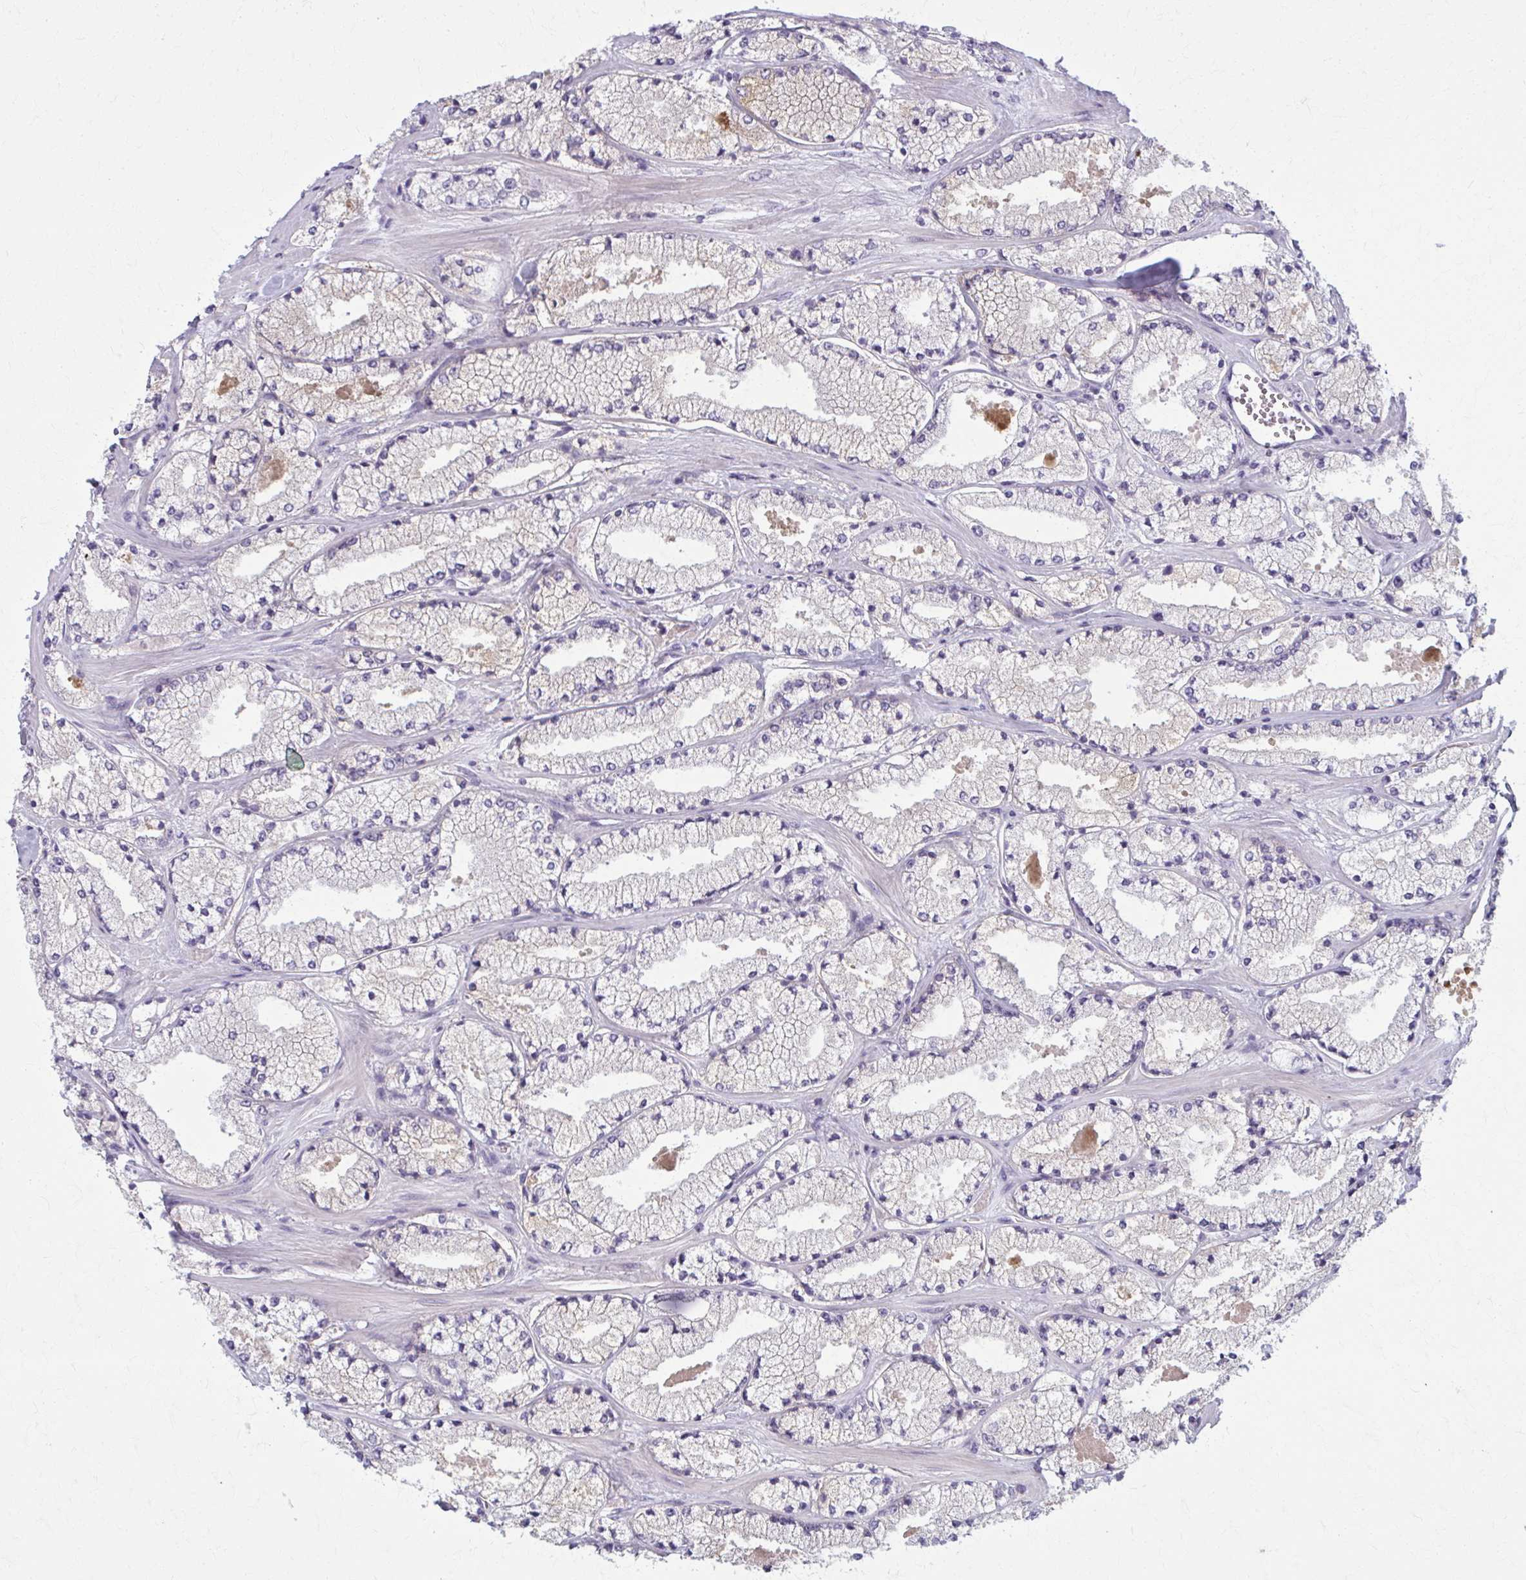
{"staining": {"intensity": "weak", "quantity": "<25%", "location": "cytoplasmic/membranous"}, "tissue": "prostate cancer", "cell_type": "Tumor cells", "image_type": "cancer", "snomed": [{"axis": "morphology", "description": "Adenocarcinoma, High grade"}, {"axis": "topography", "description": "Prostate"}], "caption": "Micrograph shows no protein staining in tumor cells of high-grade adenocarcinoma (prostate) tissue.", "gene": "CD38", "patient": {"sex": "male", "age": 63}}